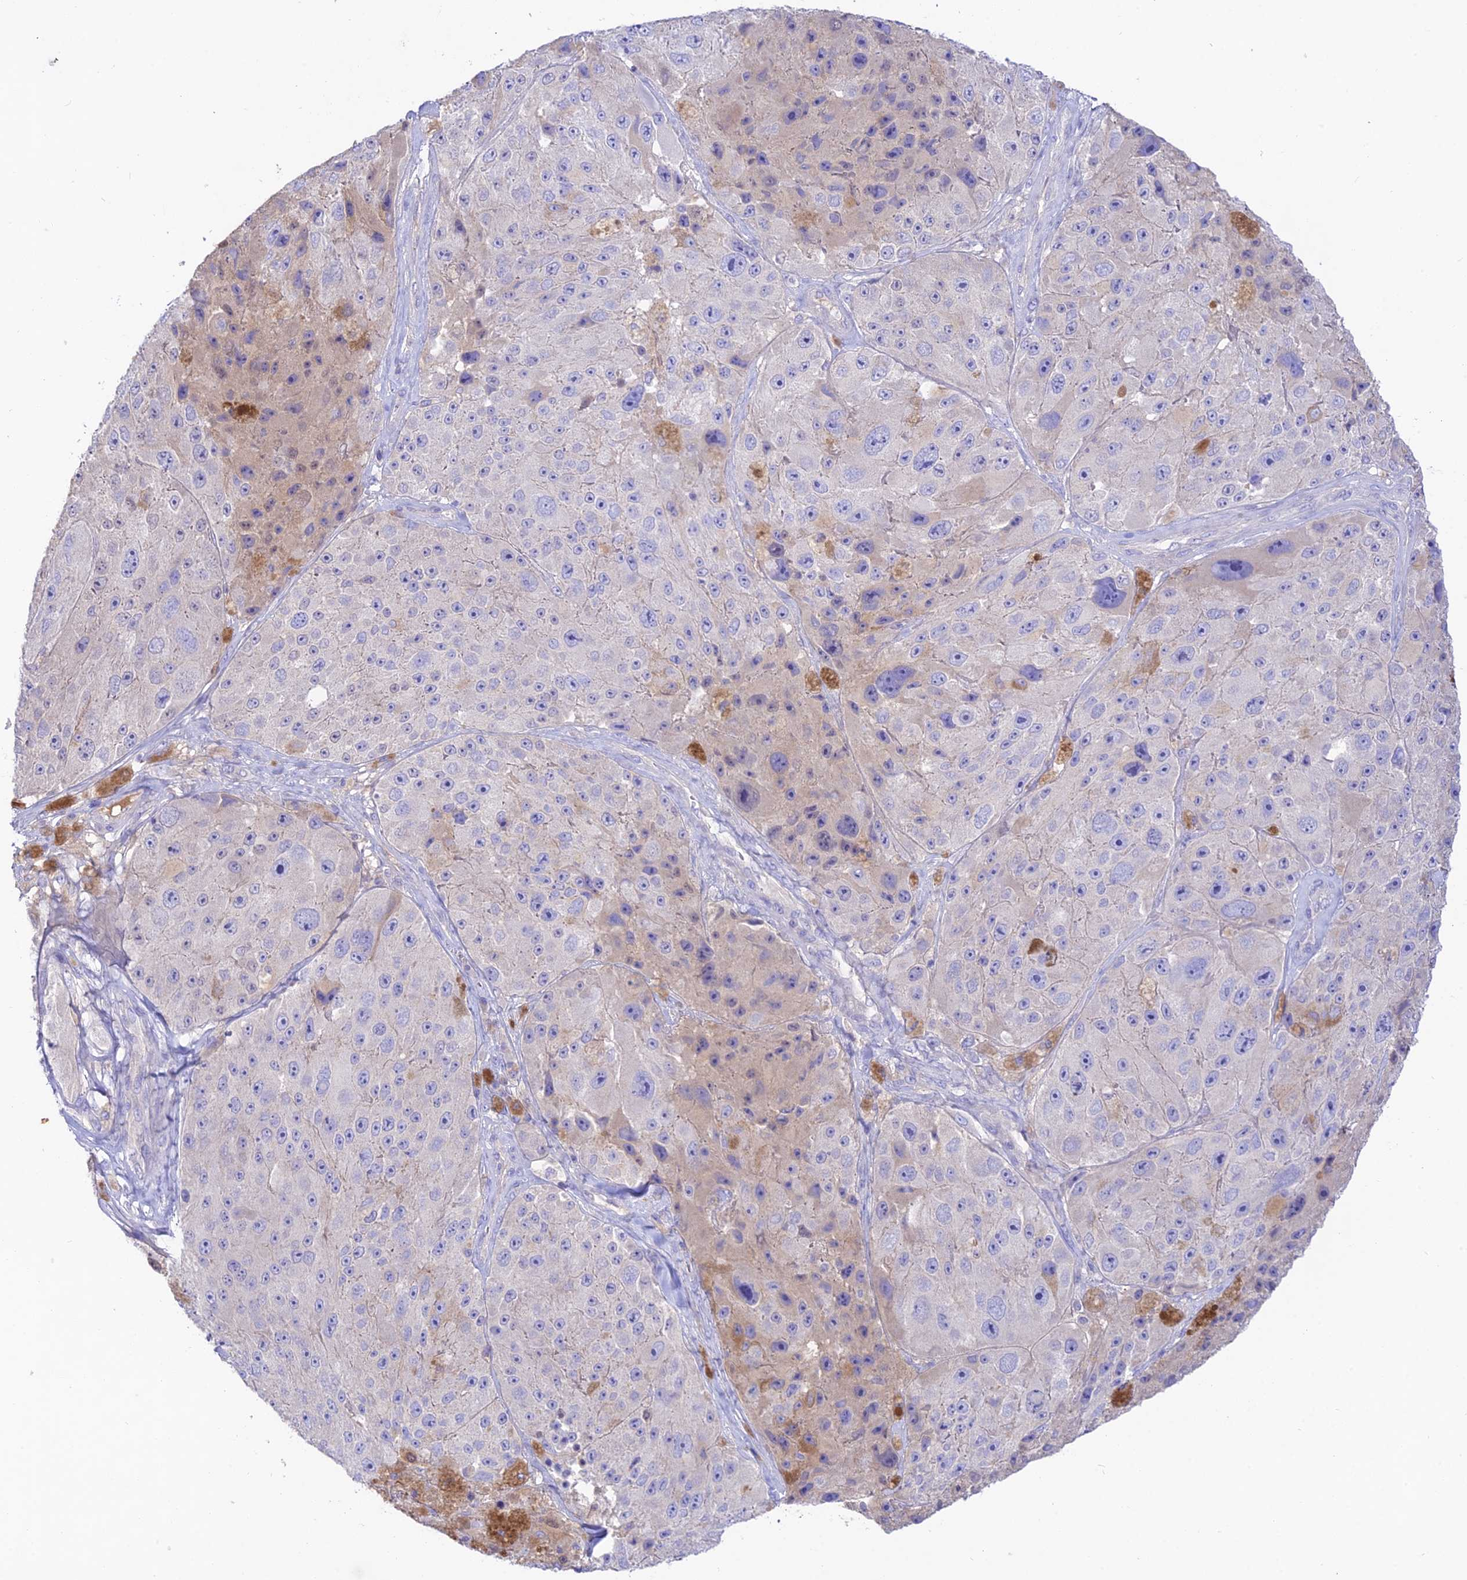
{"staining": {"intensity": "weak", "quantity": "<25%", "location": "cytoplasmic/membranous"}, "tissue": "melanoma", "cell_type": "Tumor cells", "image_type": "cancer", "snomed": [{"axis": "morphology", "description": "Malignant melanoma, Metastatic site"}, {"axis": "topography", "description": "Lymph node"}], "caption": "Human melanoma stained for a protein using IHC demonstrates no staining in tumor cells.", "gene": "NLRP9", "patient": {"sex": "male", "age": 62}}